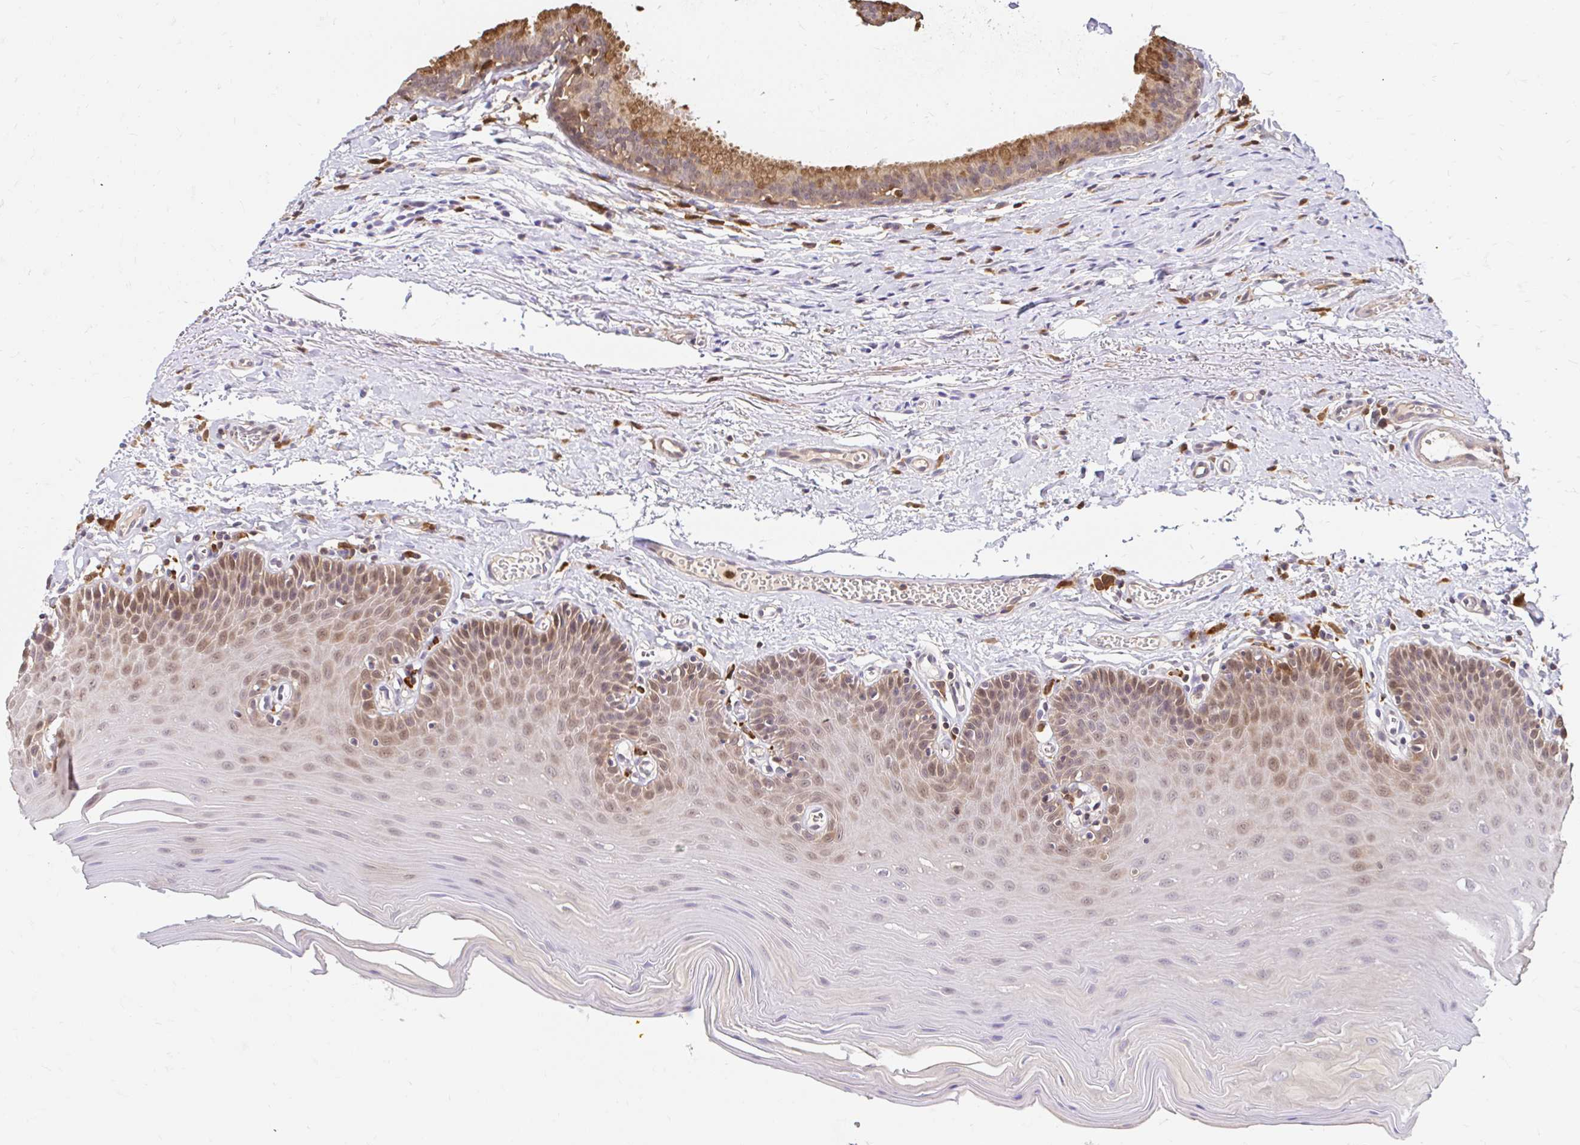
{"staining": {"intensity": "weak", "quantity": "25%-75%", "location": "cytoplasmic/membranous,nuclear"}, "tissue": "oral mucosa", "cell_type": "Squamous epithelial cells", "image_type": "normal", "snomed": [{"axis": "morphology", "description": "Normal tissue, NOS"}, {"axis": "morphology", "description": "Adenocarcinoma, NOS"}, {"axis": "topography", "description": "Oral tissue"}, {"axis": "topography", "description": "Head-Neck"}], "caption": "Squamous epithelial cells demonstrate low levels of weak cytoplasmic/membranous,nuclear expression in about 25%-75% of cells in normal oral mucosa.", "gene": "PYCARD", "patient": {"sex": "female", "age": 57}}